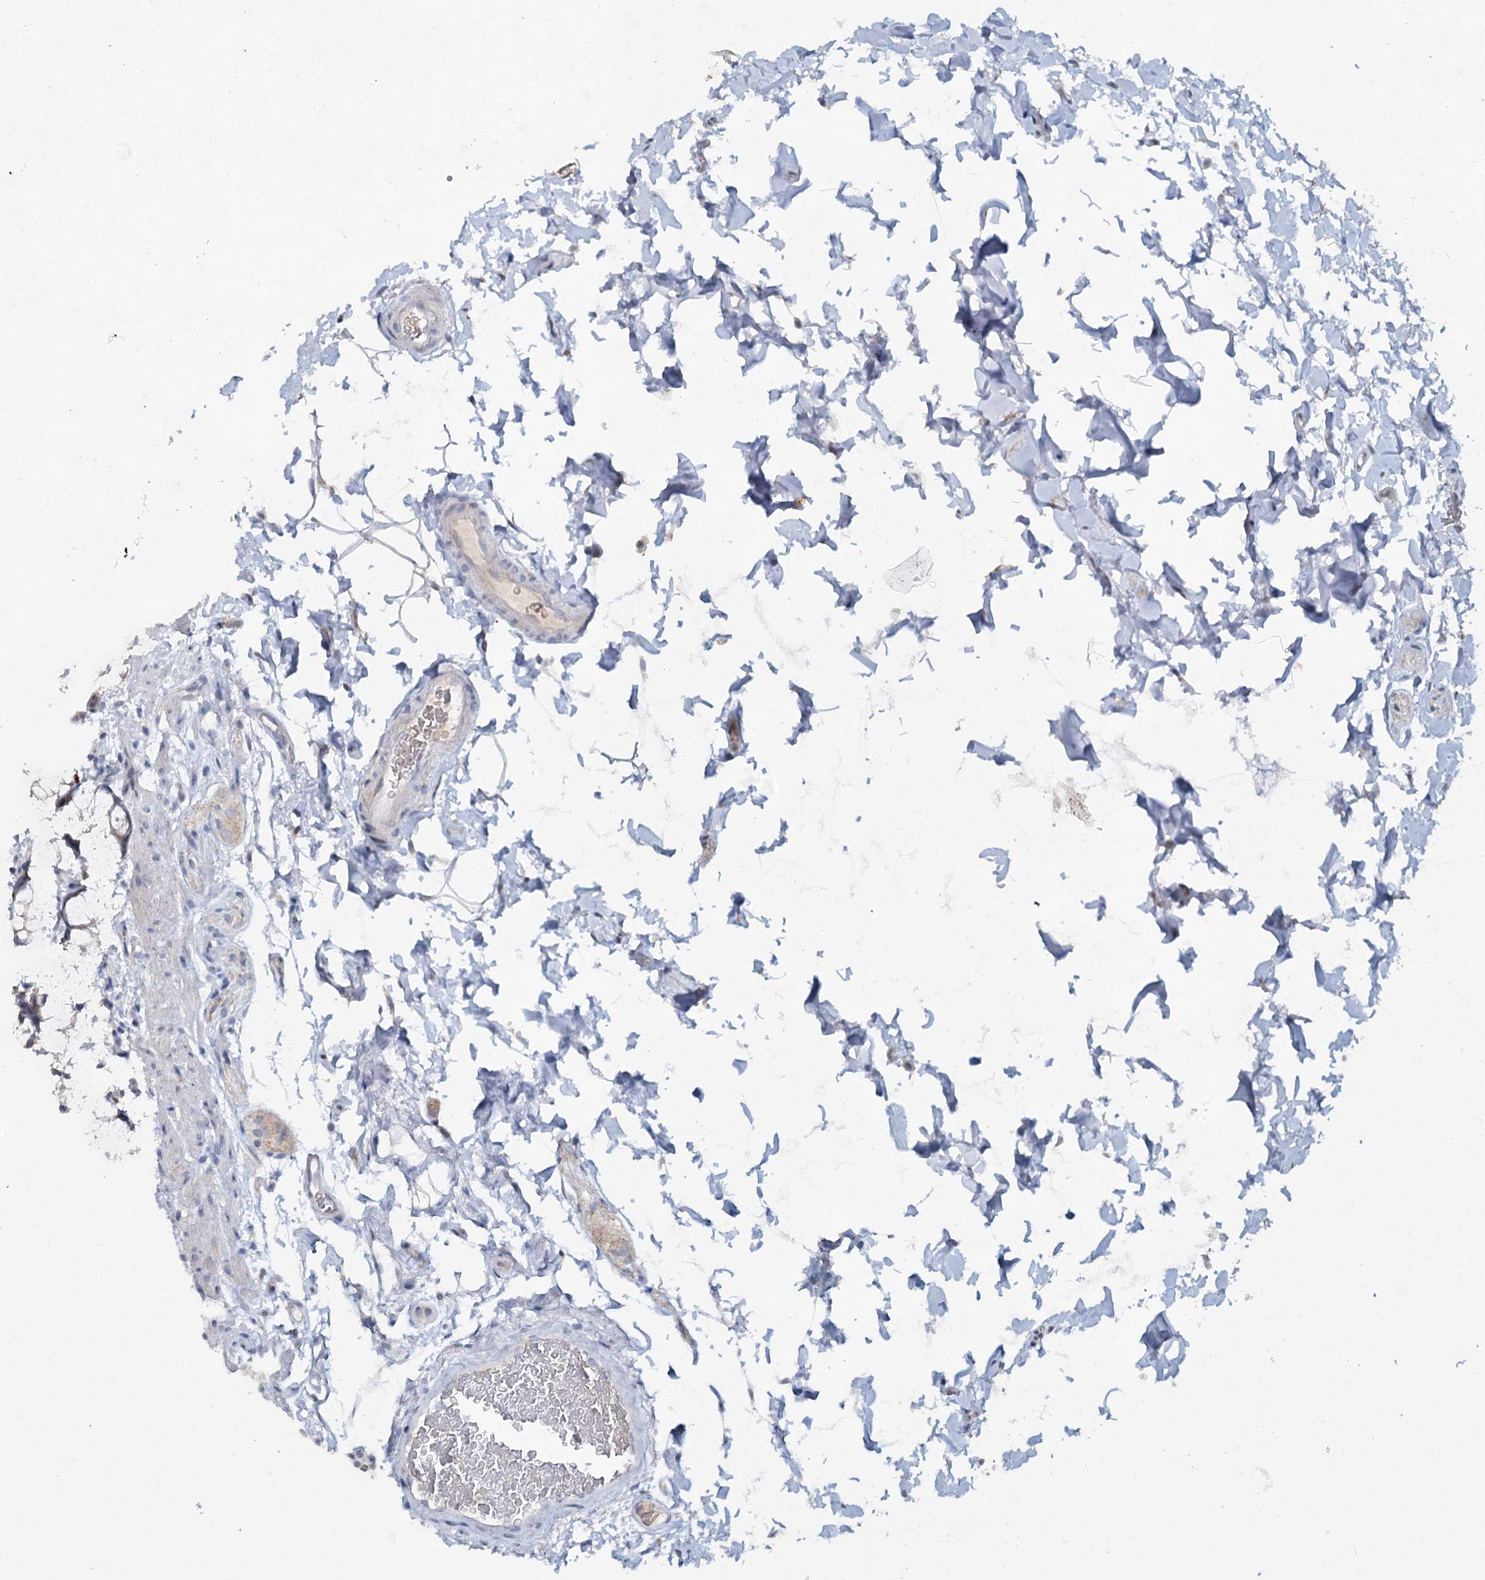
{"staining": {"intensity": "negative", "quantity": "none", "location": "none"}, "tissue": "colon", "cell_type": "Endothelial cells", "image_type": "normal", "snomed": [{"axis": "morphology", "description": "Normal tissue, NOS"}, {"axis": "topography", "description": "Colon"}], "caption": "Immunohistochemistry micrograph of normal colon: human colon stained with DAB (3,3'-diaminobenzidine) demonstrates no significant protein positivity in endothelial cells.", "gene": "RFX6", "patient": {"sex": "female", "age": 82}}